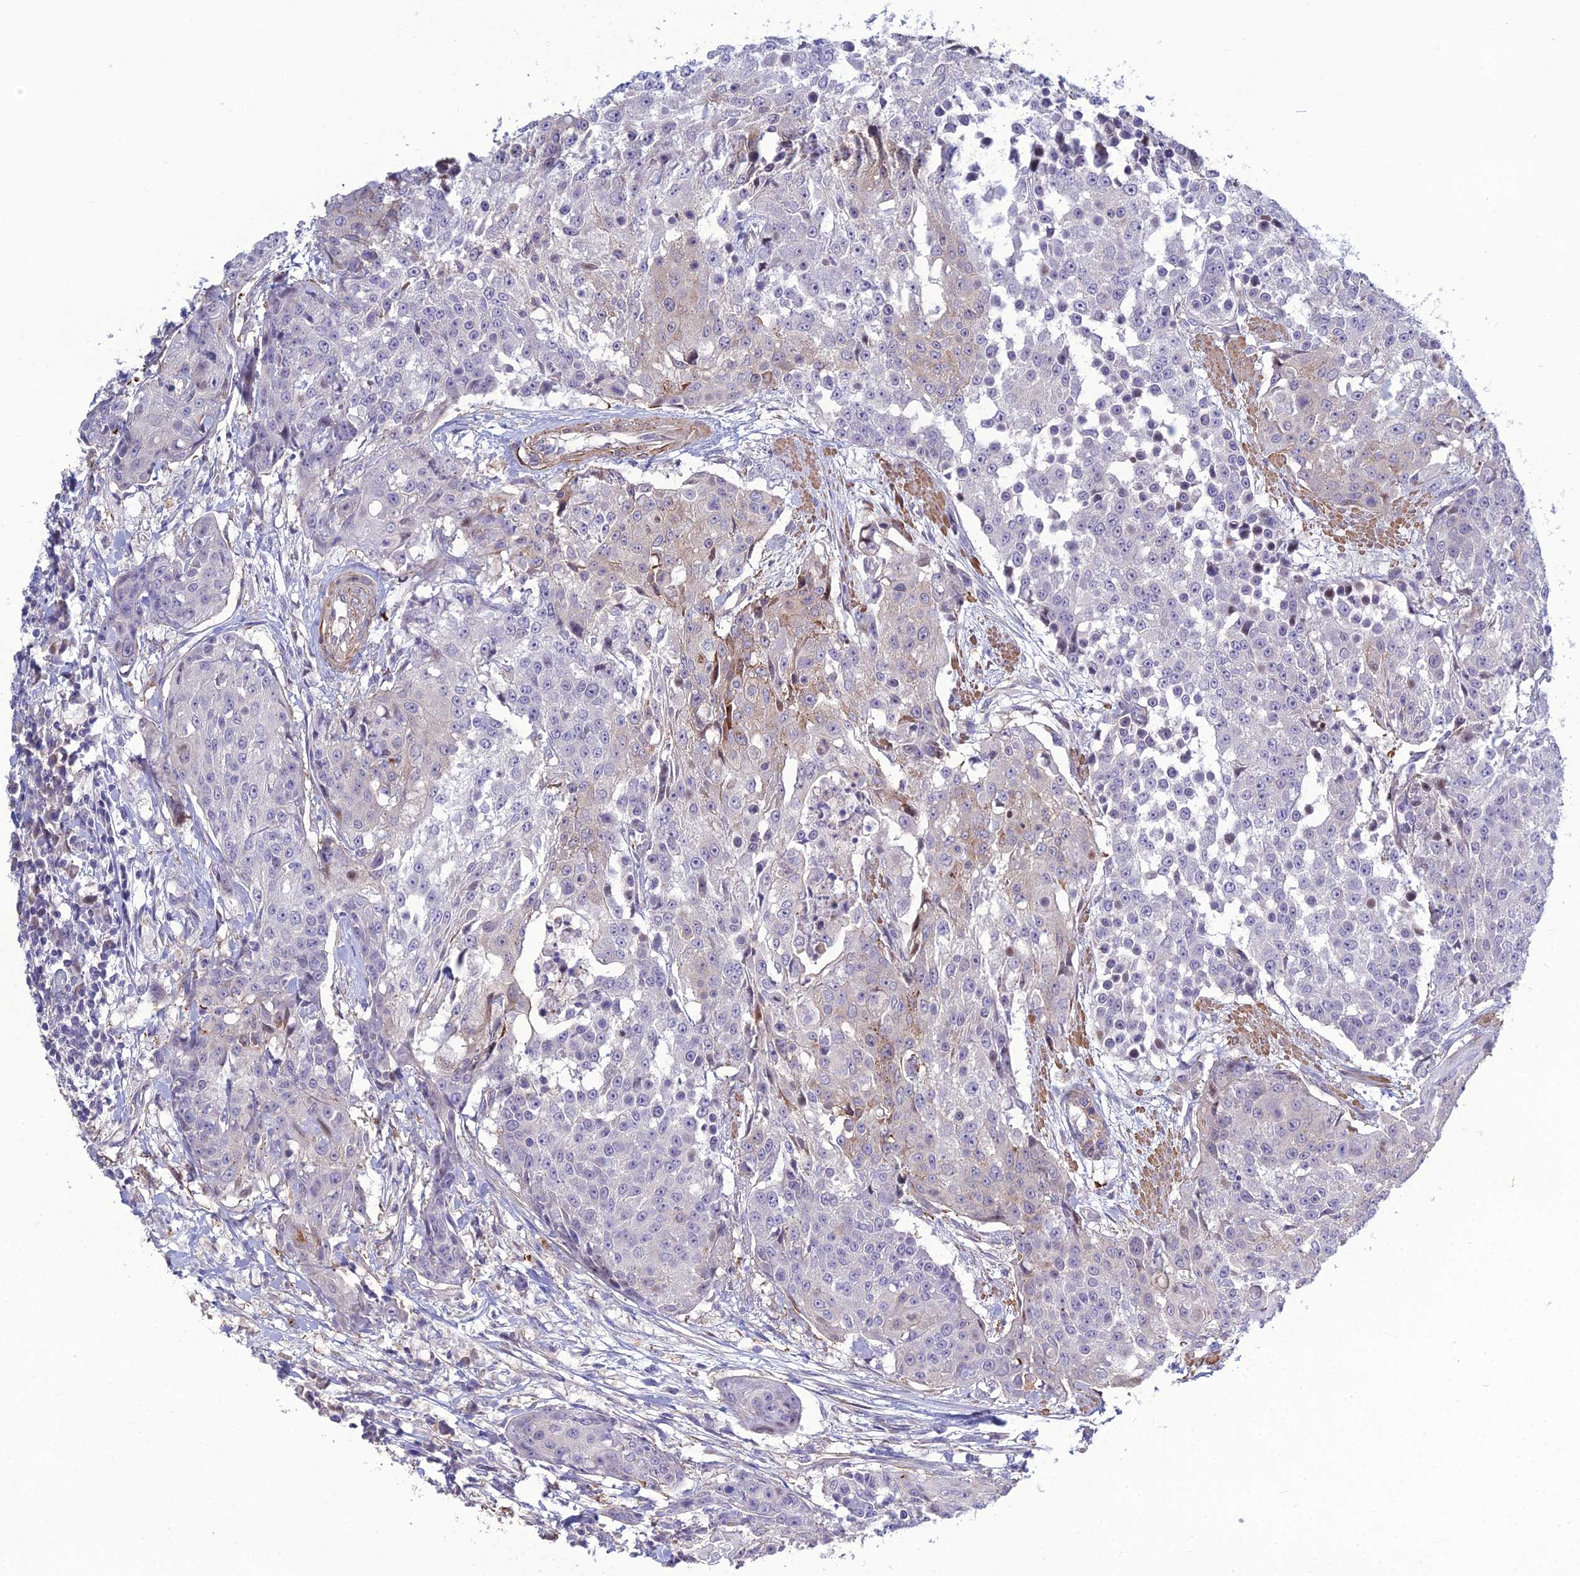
{"staining": {"intensity": "weak", "quantity": "<25%", "location": "cytoplasmic/membranous"}, "tissue": "urothelial cancer", "cell_type": "Tumor cells", "image_type": "cancer", "snomed": [{"axis": "morphology", "description": "Urothelial carcinoma, High grade"}, {"axis": "topography", "description": "Urinary bladder"}], "caption": "A high-resolution image shows immunohistochemistry (IHC) staining of urothelial cancer, which reveals no significant positivity in tumor cells.", "gene": "LZTS2", "patient": {"sex": "female", "age": 63}}